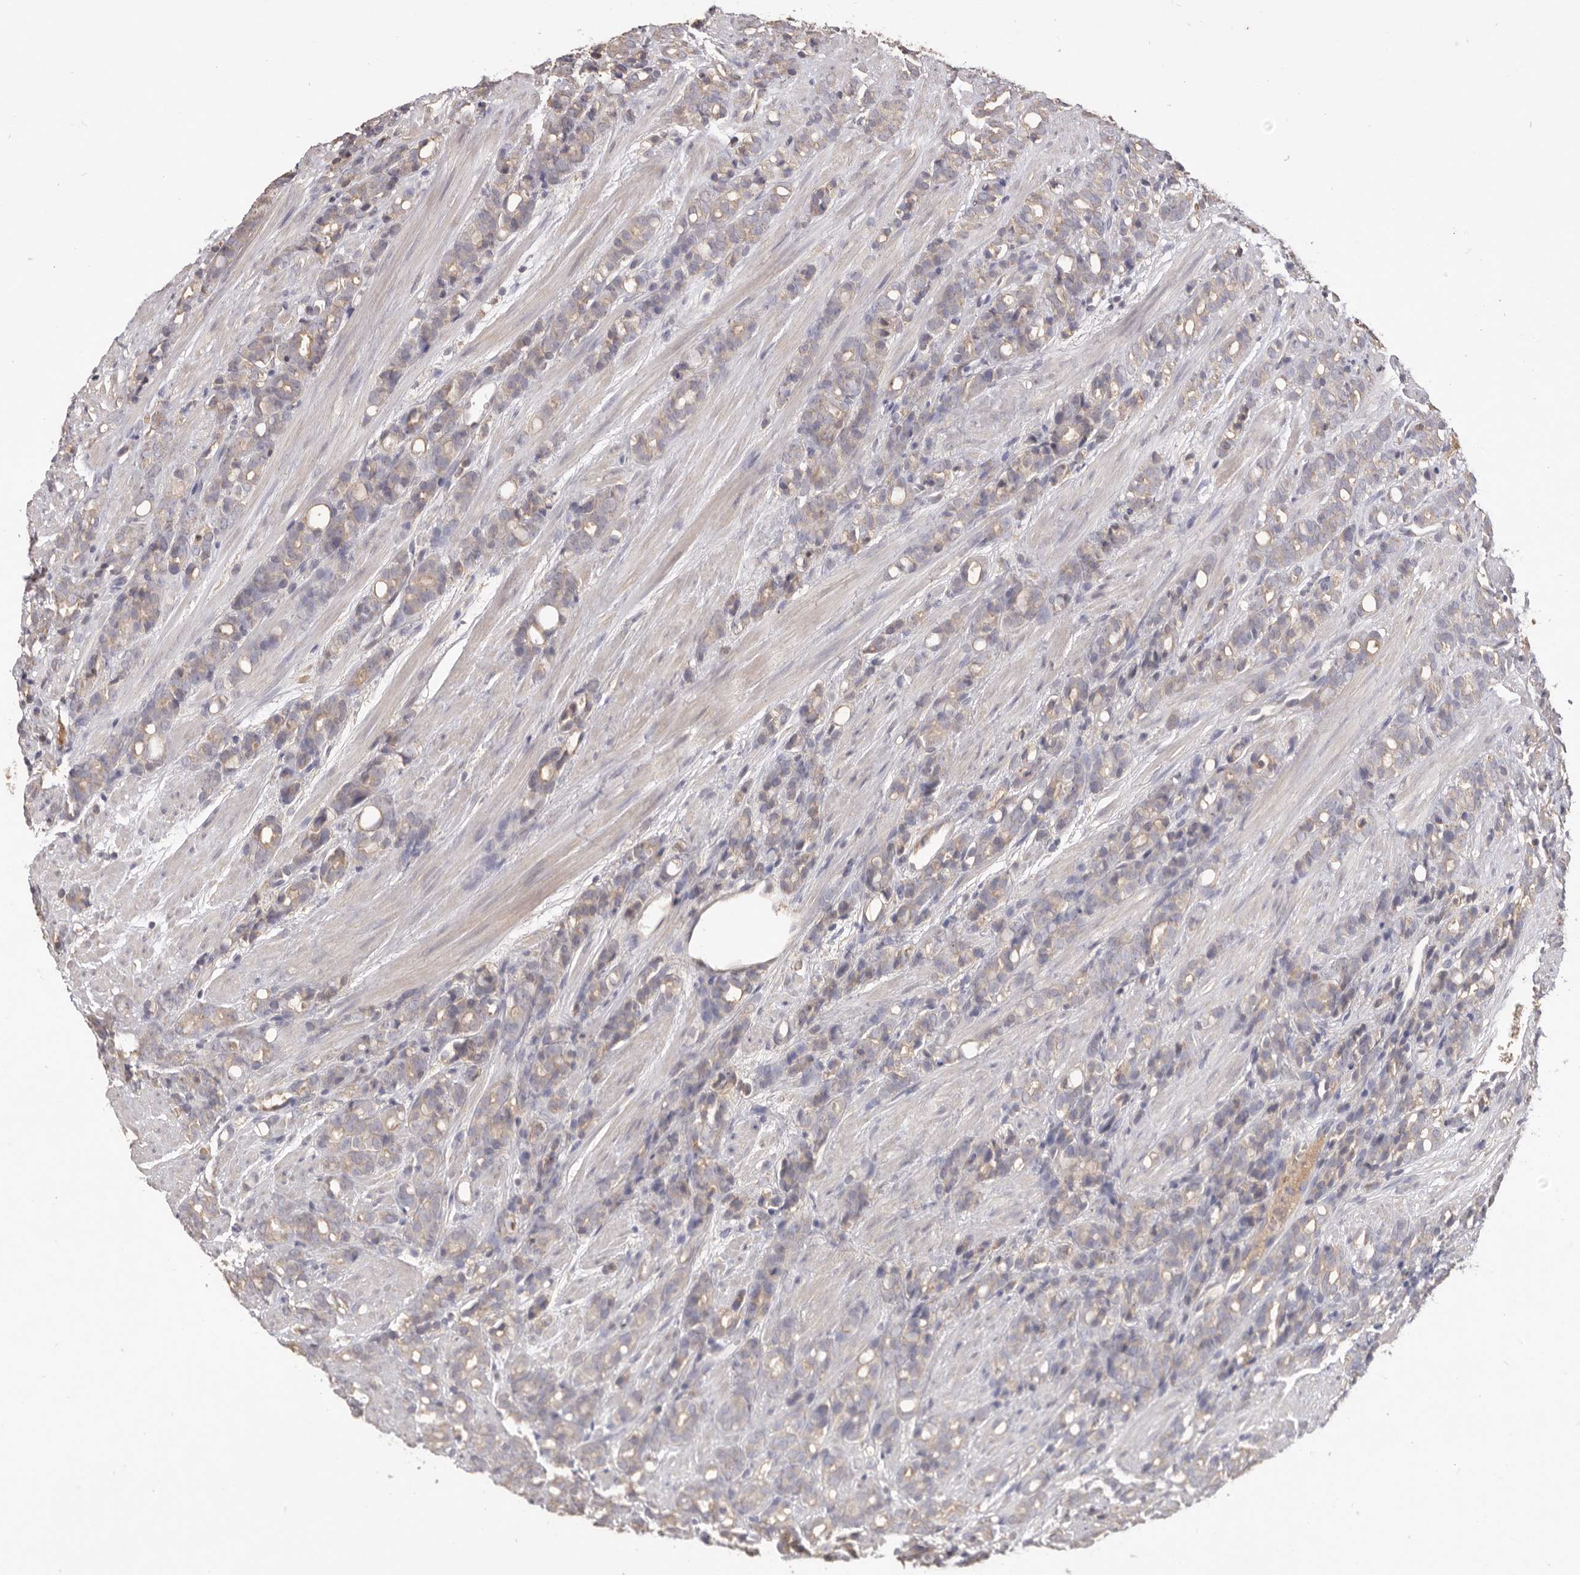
{"staining": {"intensity": "weak", "quantity": "<25%", "location": "cytoplasmic/membranous"}, "tissue": "prostate cancer", "cell_type": "Tumor cells", "image_type": "cancer", "snomed": [{"axis": "morphology", "description": "Adenocarcinoma, High grade"}, {"axis": "topography", "description": "Prostate"}], "caption": "Protein analysis of prostate adenocarcinoma (high-grade) reveals no significant expression in tumor cells.", "gene": "HCAR2", "patient": {"sex": "male", "age": 62}}